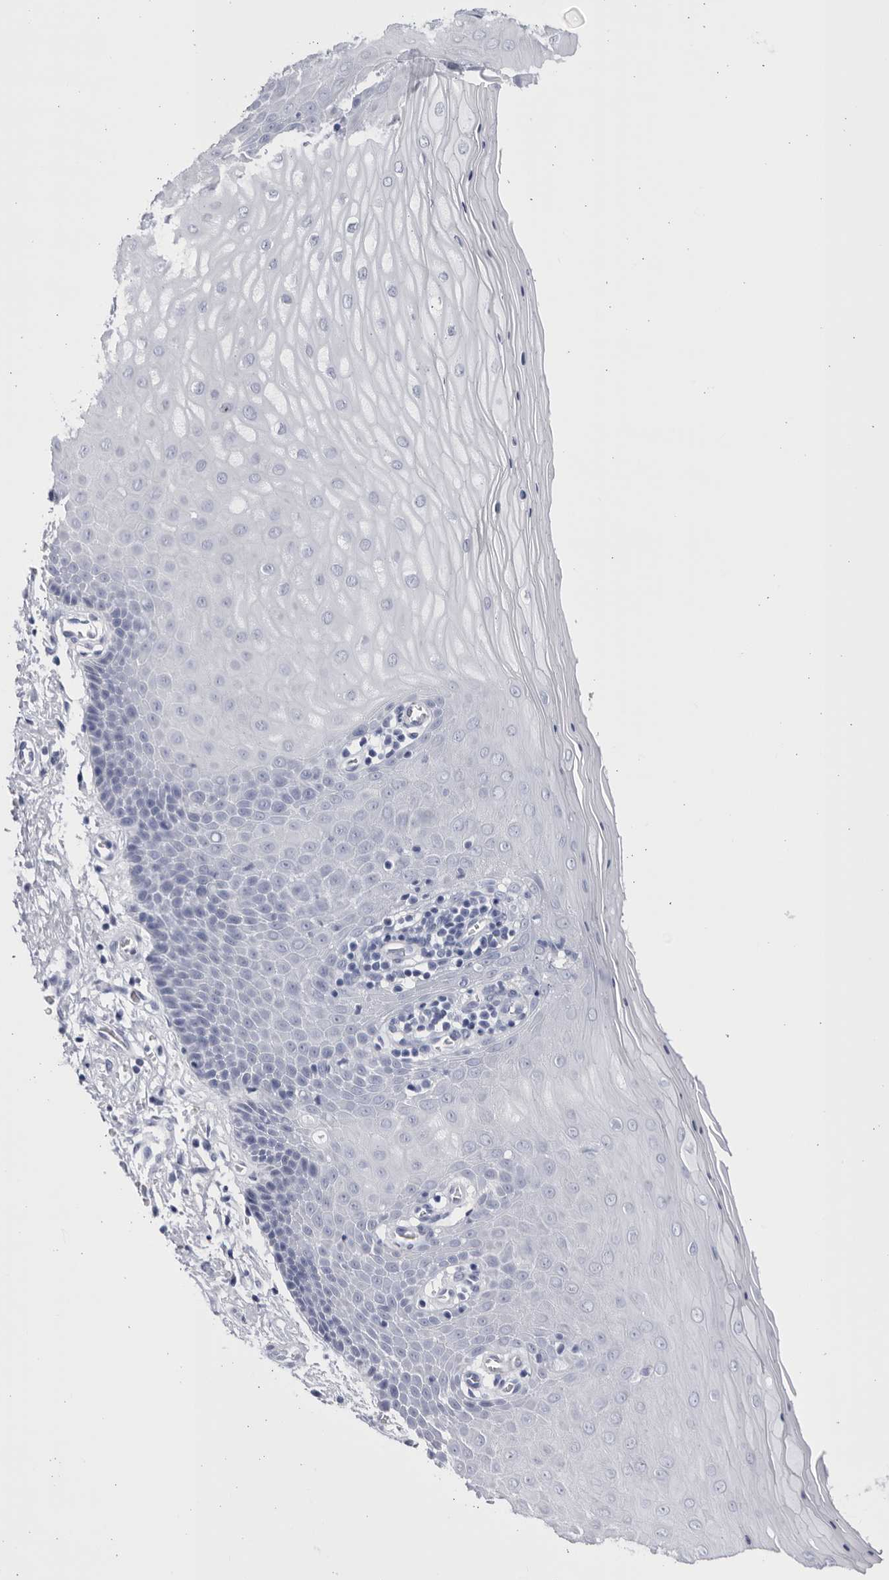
{"staining": {"intensity": "moderate", "quantity": "<25%", "location": "none"}, "tissue": "cervix", "cell_type": "Glandular cells", "image_type": "normal", "snomed": [{"axis": "morphology", "description": "Normal tissue, NOS"}, {"axis": "topography", "description": "Cervix"}], "caption": "Moderate None protein positivity is seen in about <25% of glandular cells in cervix. (DAB (3,3'-diaminobenzidine) = brown stain, brightfield microscopy at high magnification).", "gene": "CCDC181", "patient": {"sex": "female", "age": 55}}